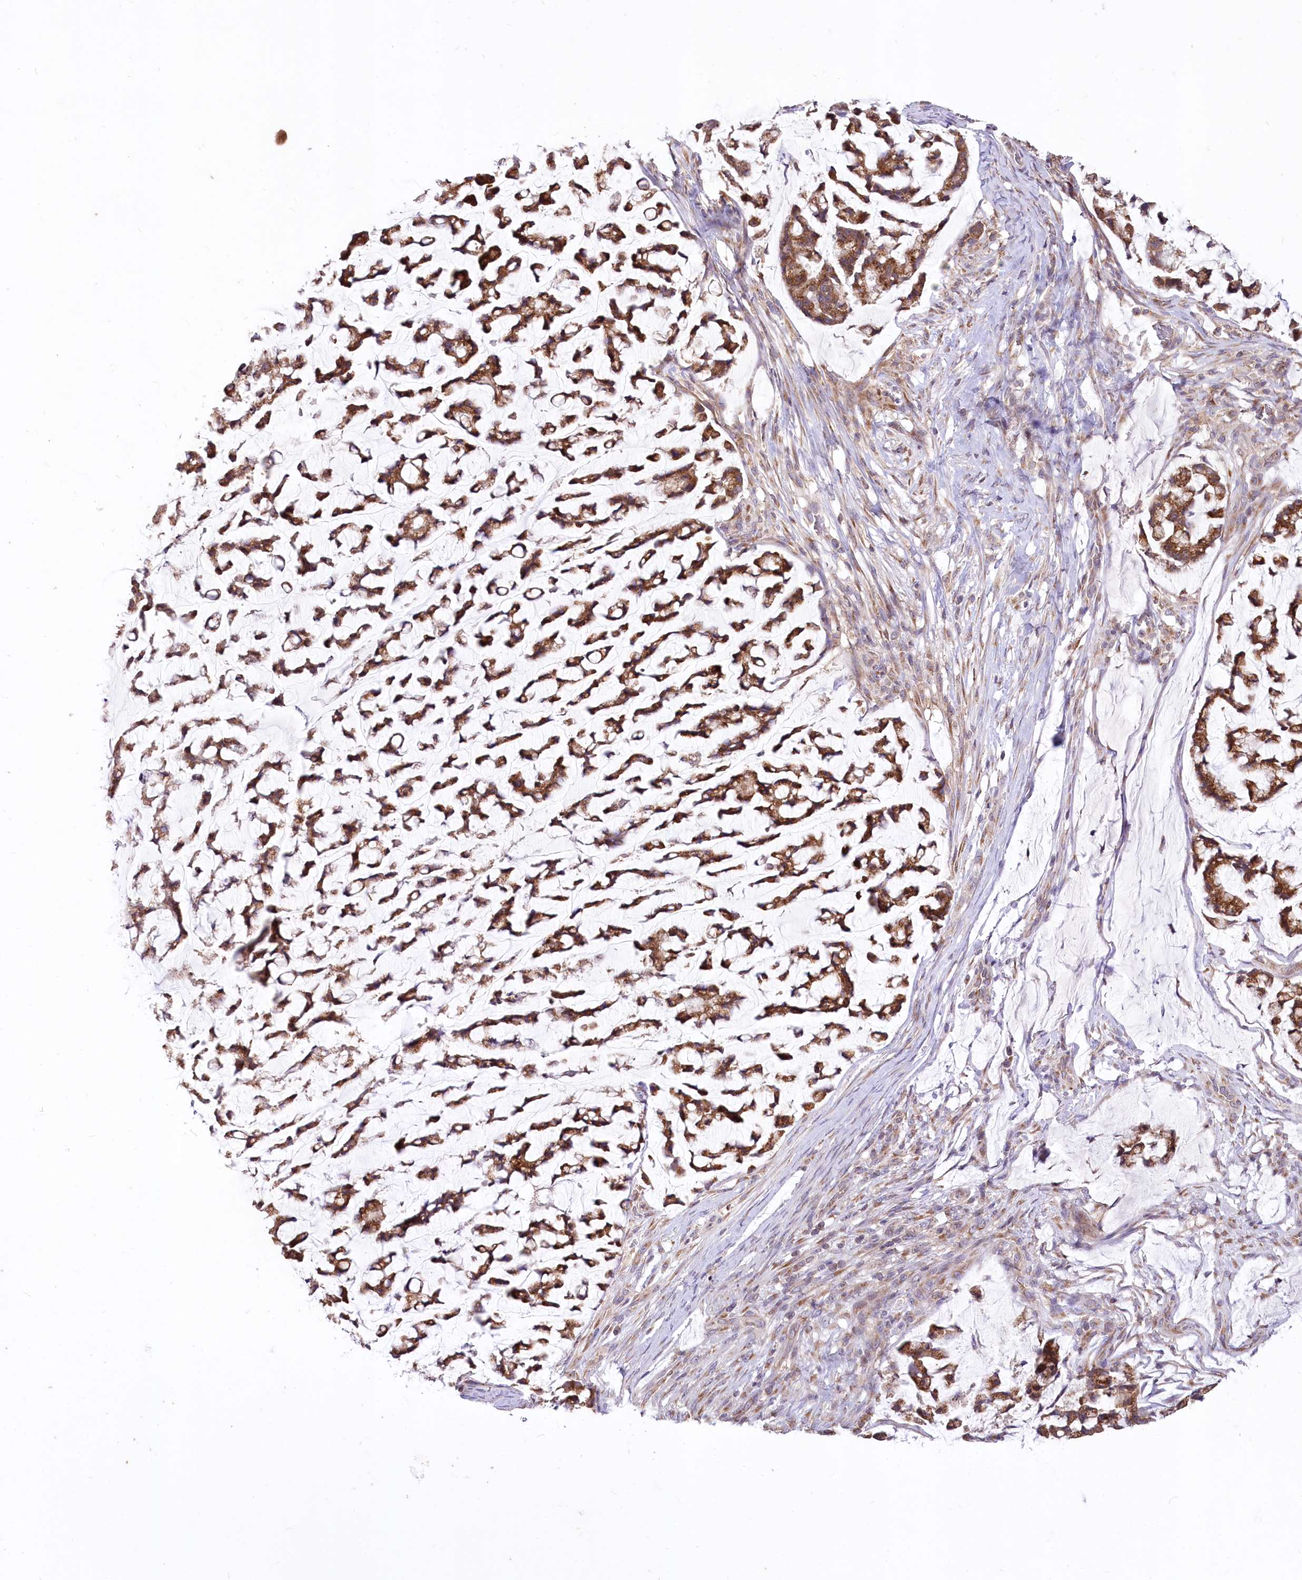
{"staining": {"intensity": "moderate", "quantity": ">75%", "location": "cytoplasmic/membranous"}, "tissue": "stomach cancer", "cell_type": "Tumor cells", "image_type": "cancer", "snomed": [{"axis": "morphology", "description": "Adenocarcinoma, NOS"}, {"axis": "topography", "description": "Stomach, lower"}], "caption": "Moderate cytoplasmic/membranous protein positivity is appreciated in approximately >75% of tumor cells in stomach cancer.", "gene": "STT3B", "patient": {"sex": "male", "age": 67}}